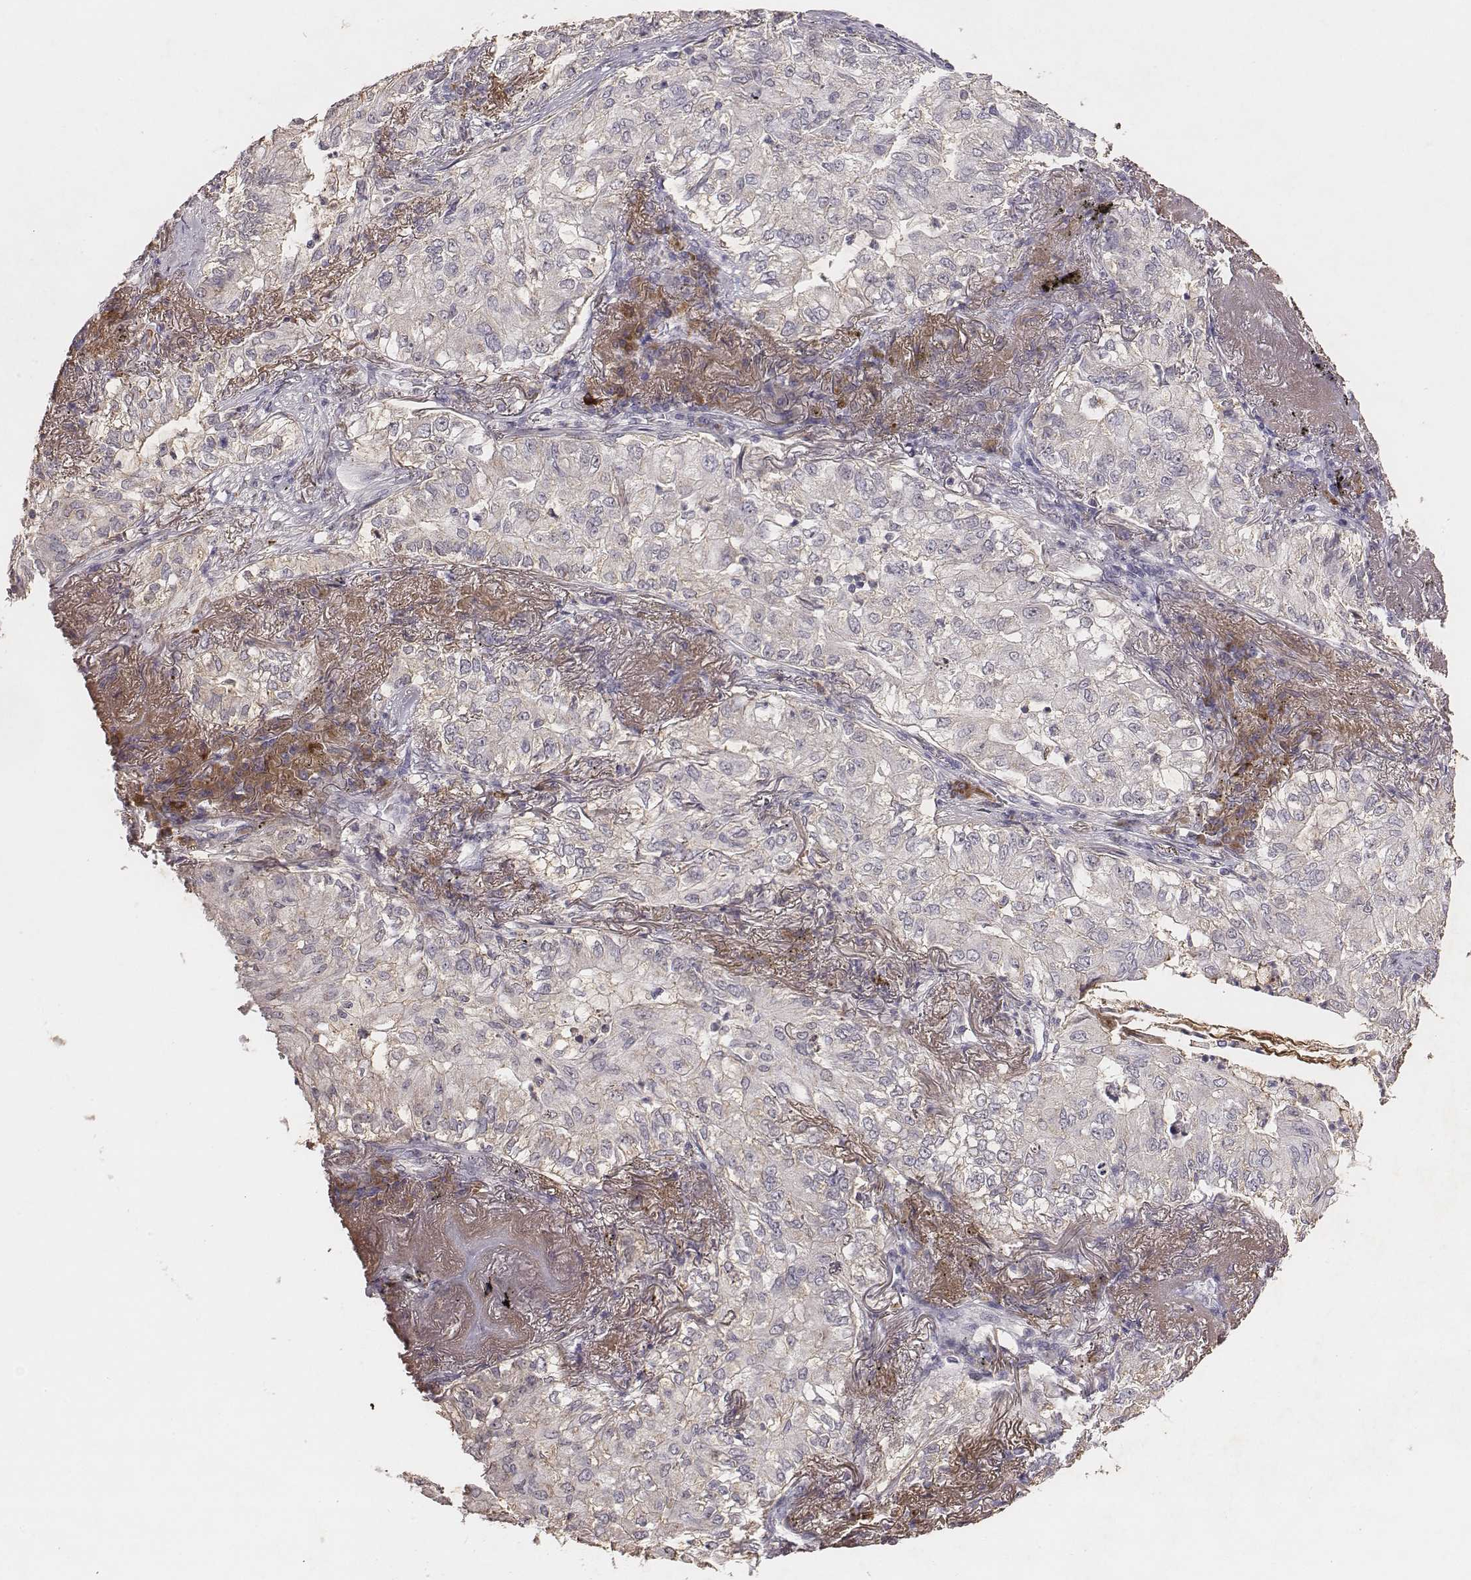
{"staining": {"intensity": "negative", "quantity": "none", "location": "none"}, "tissue": "lung cancer", "cell_type": "Tumor cells", "image_type": "cancer", "snomed": [{"axis": "morphology", "description": "Adenocarcinoma, NOS"}, {"axis": "topography", "description": "Lung"}], "caption": "Immunohistochemistry of human adenocarcinoma (lung) demonstrates no staining in tumor cells. (Immunohistochemistry, brightfield microscopy, high magnification).", "gene": "SLC22A6", "patient": {"sex": "female", "age": 73}}